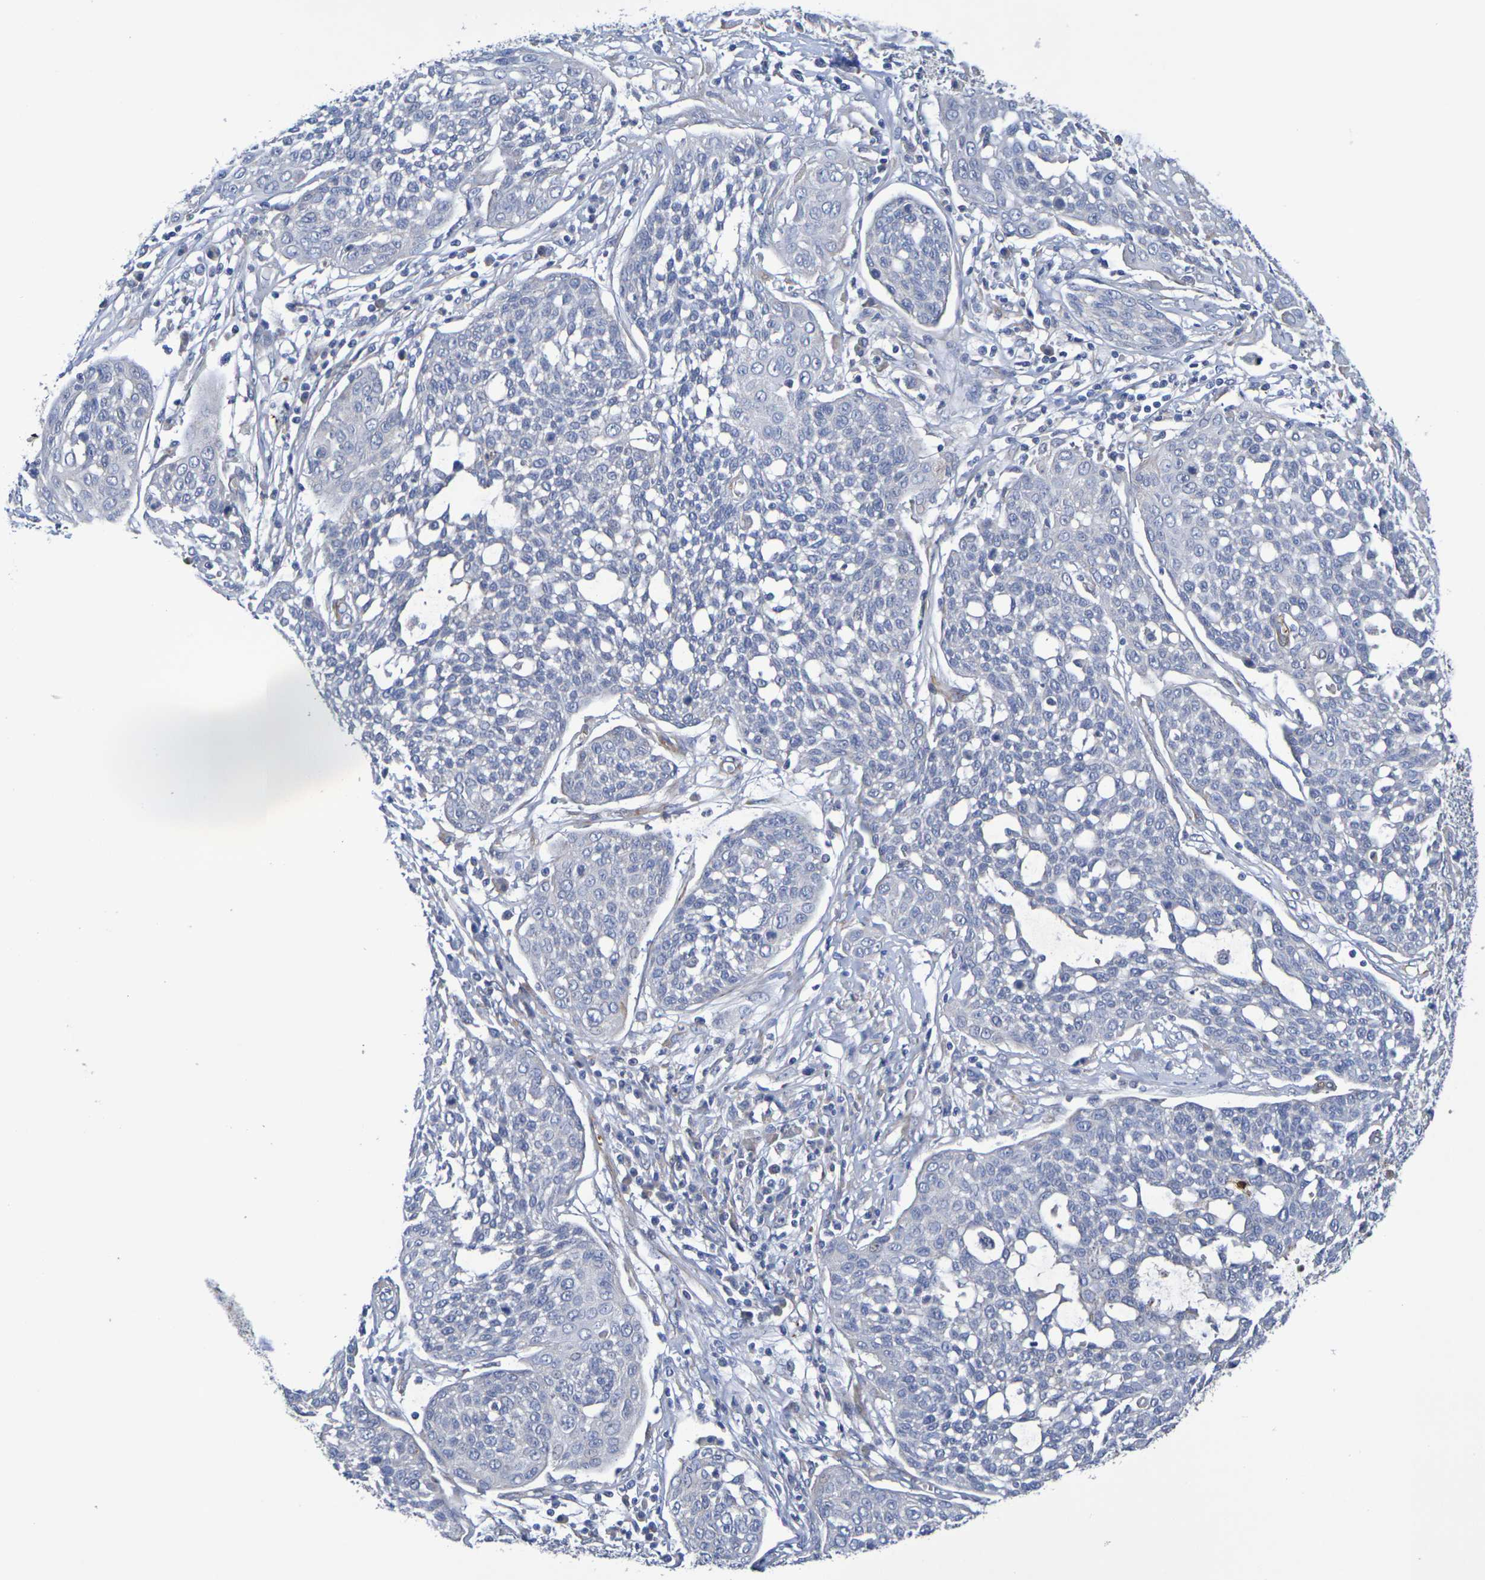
{"staining": {"intensity": "negative", "quantity": "none", "location": "none"}, "tissue": "cervical cancer", "cell_type": "Tumor cells", "image_type": "cancer", "snomed": [{"axis": "morphology", "description": "Squamous cell carcinoma, NOS"}, {"axis": "topography", "description": "Cervix"}], "caption": "Tumor cells show no significant positivity in cervical cancer (squamous cell carcinoma). (DAB (3,3'-diaminobenzidine) immunohistochemistry with hematoxylin counter stain).", "gene": "SDC4", "patient": {"sex": "female", "age": 34}}